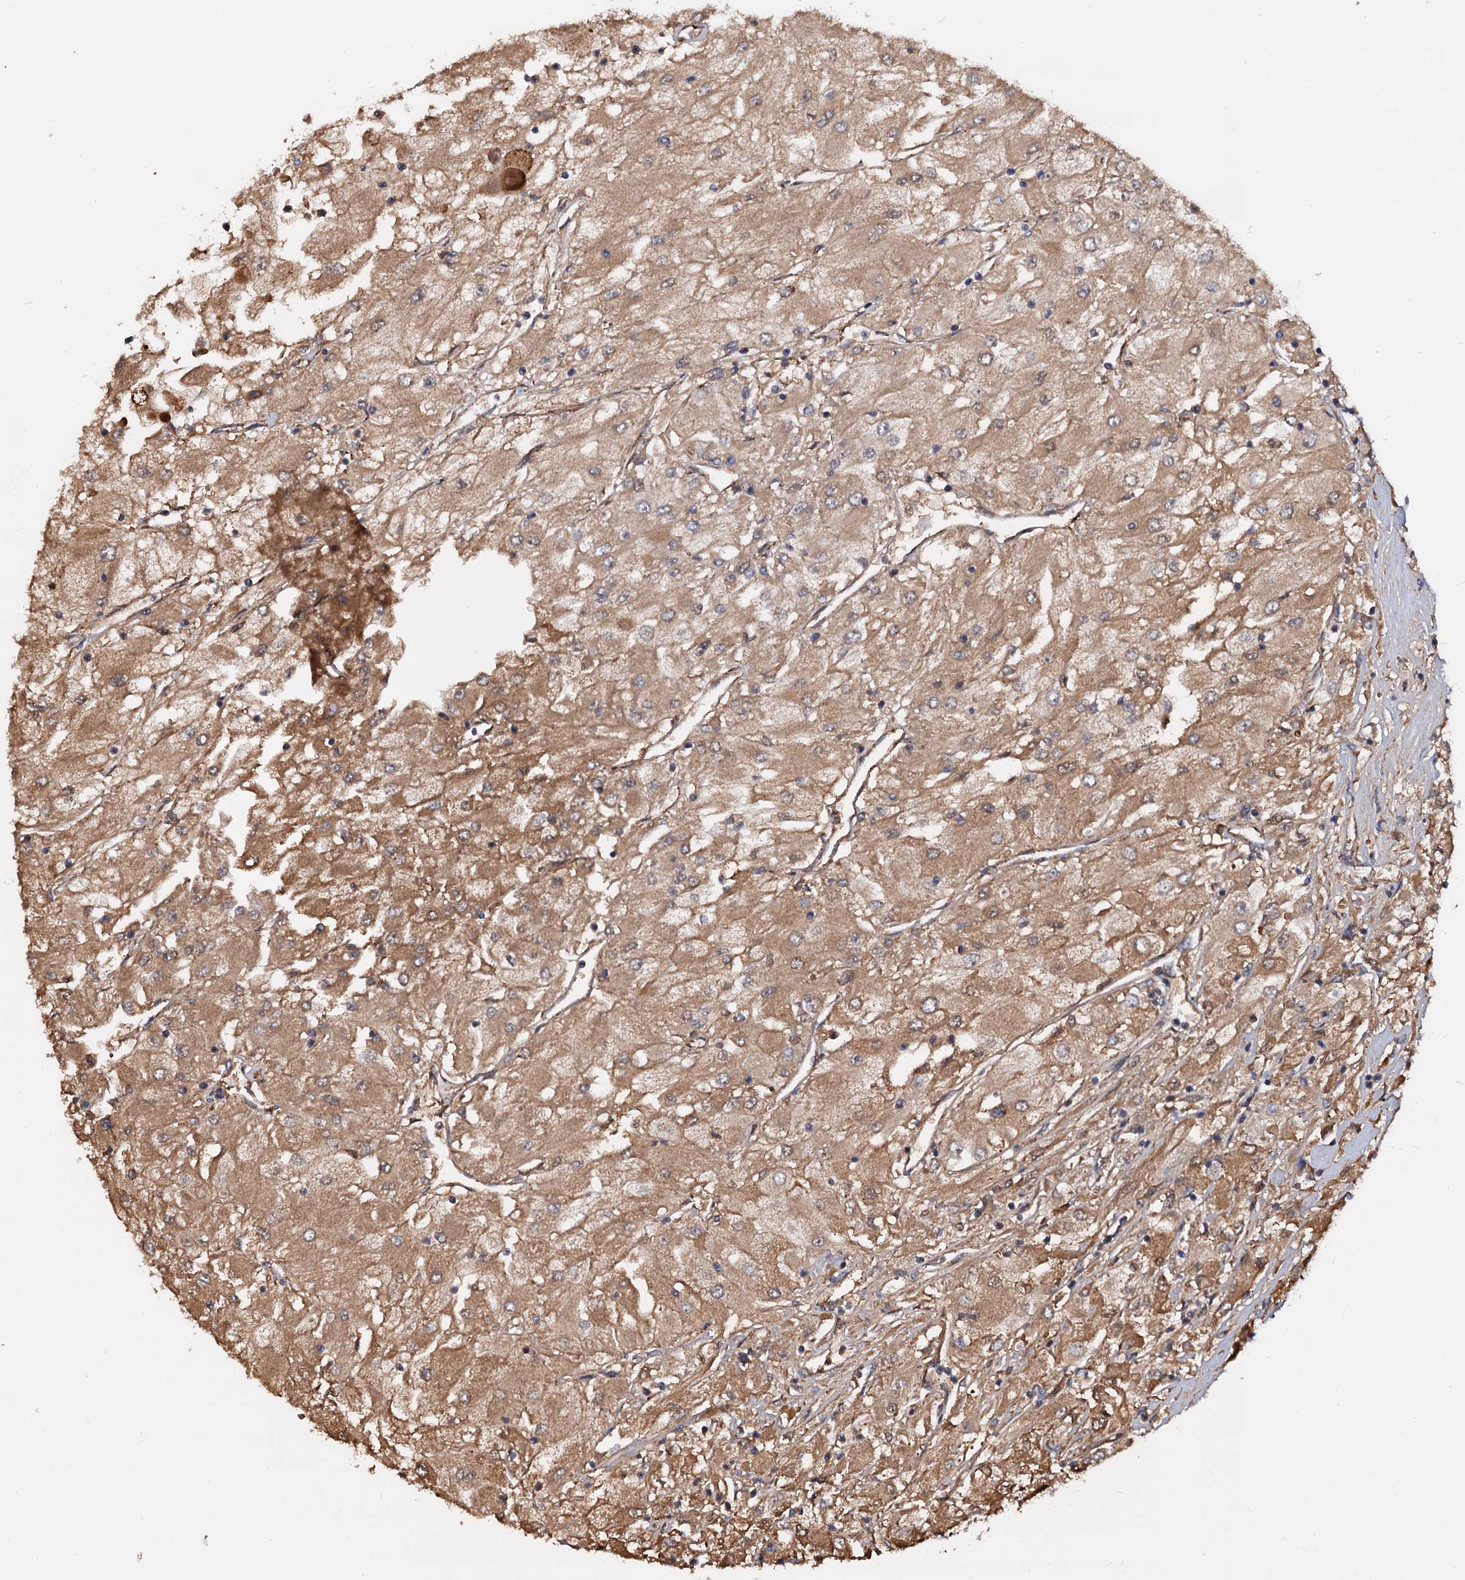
{"staining": {"intensity": "moderate", "quantity": ">75%", "location": "cytoplasmic/membranous"}, "tissue": "renal cancer", "cell_type": "Tumor cells", "image_type": "cancer", "snomed": [{"axis": "morphology", "description": "Adenocarcinoma, NOS"}, {"axis": "topography", "description": "Kidney"}], "caption": "About >75% of tumor cells in human renal cancer (adenocarcinoma) exhibit moderate cytoplasmic/membranous protein expression as visualized by brown immunohistochemical staining.", "gene": "MRPL42", "patient": {"sex": "male", "age": 80}}